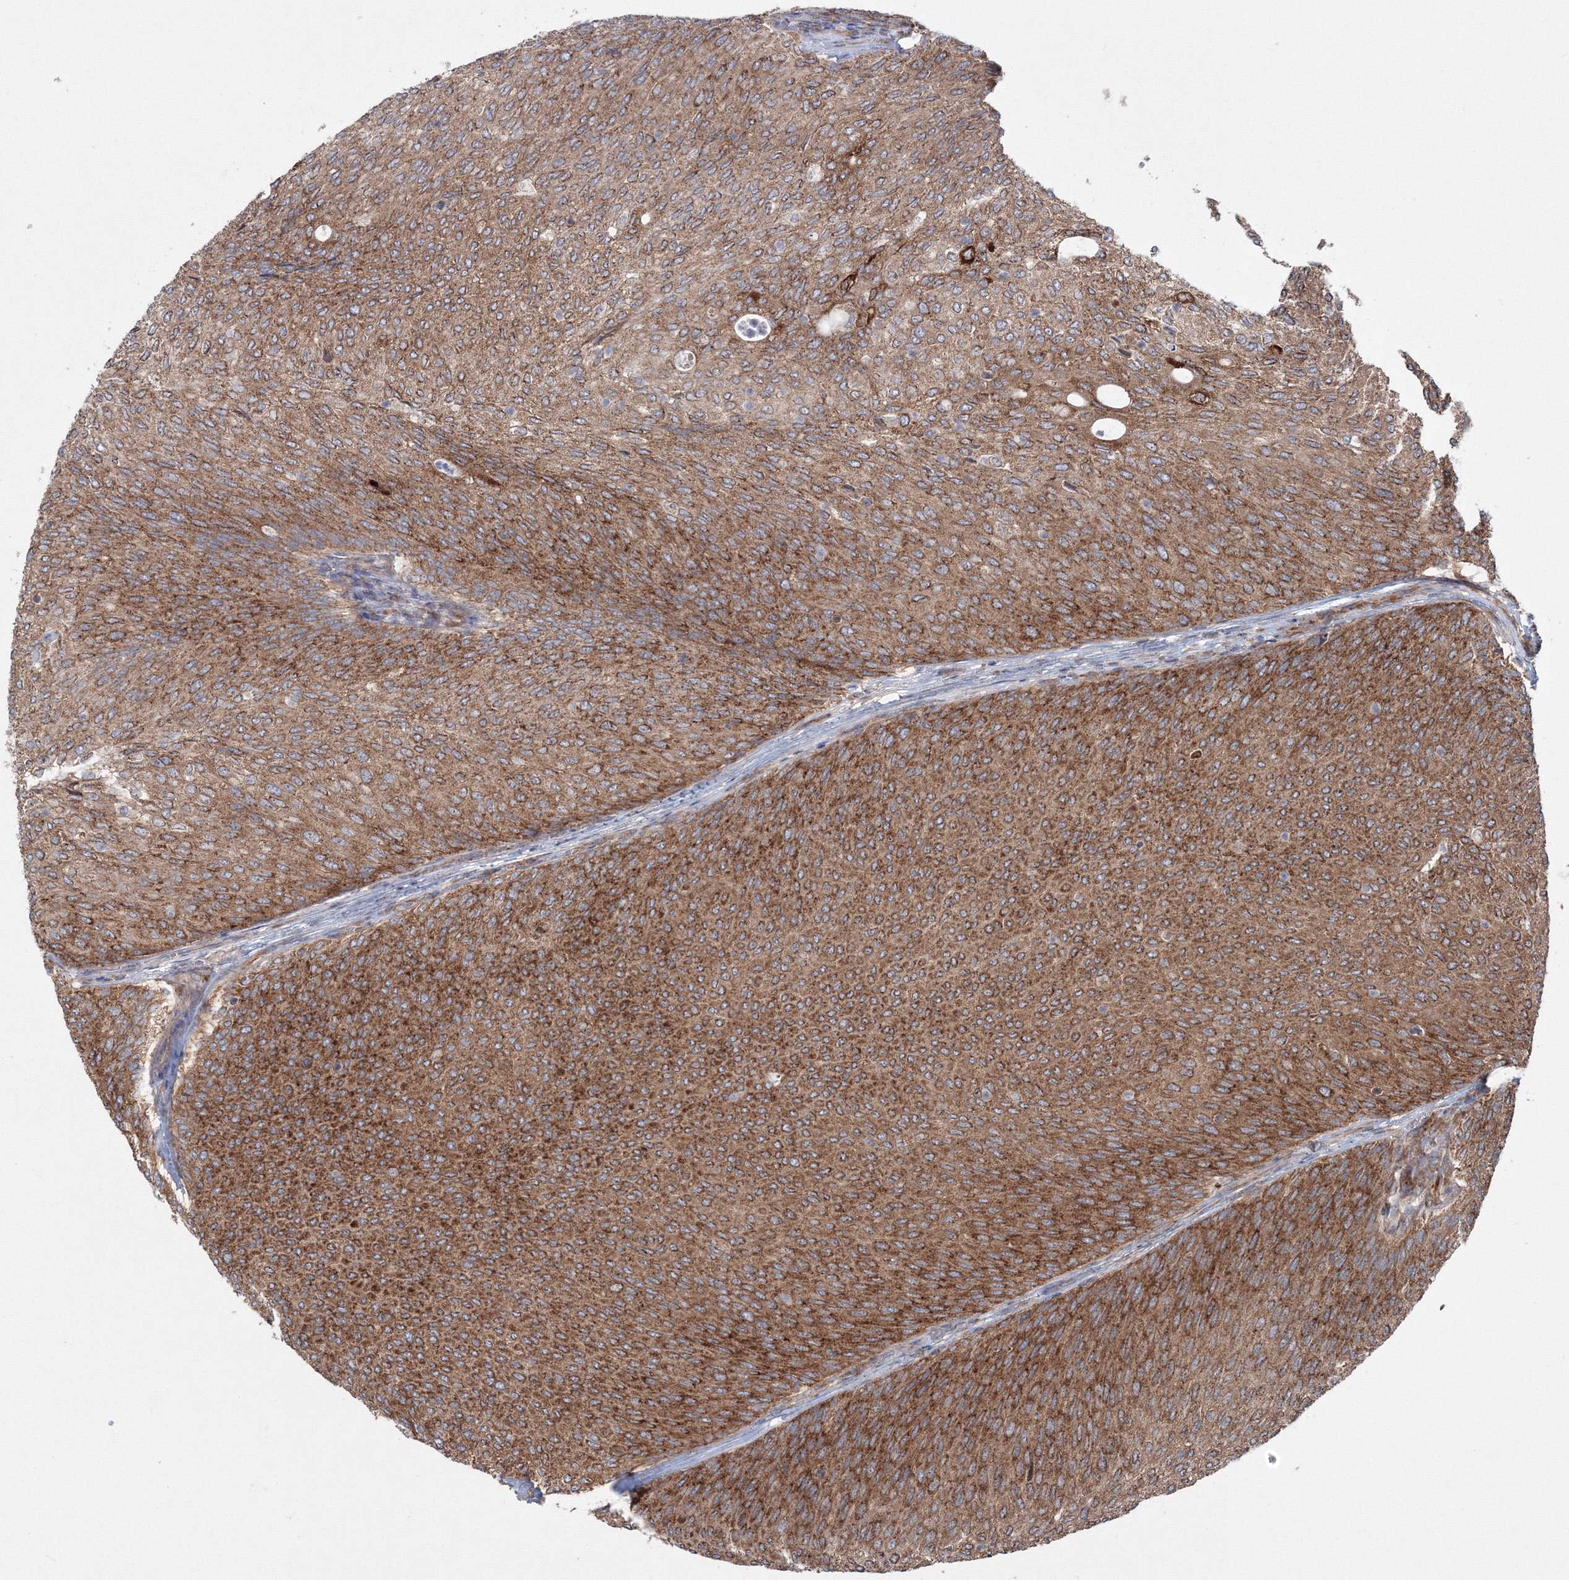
{"staining": {"intensity": "strong", "quantity": ">75%", "location": "cytoplasmic/membranous"}, "tissue": "urothelial cancer", "cell_type": "Tumor cells", "image_type": "cancer", "snomed": [{"axis": "morphology", "description": "Urothelial carcinoma, Low grade"}, {"axis": "topography", "description": "Urinary bladder"}], "caption": "An IHC photomicrograph of neoplastic tissue is shown. Protein staining in brown shows strong cytoplasmic/membranous positivity in urothelial cancer within tumor cells.", "gene": "PEX13", "patient": {"sex": "female", "age": 79}}